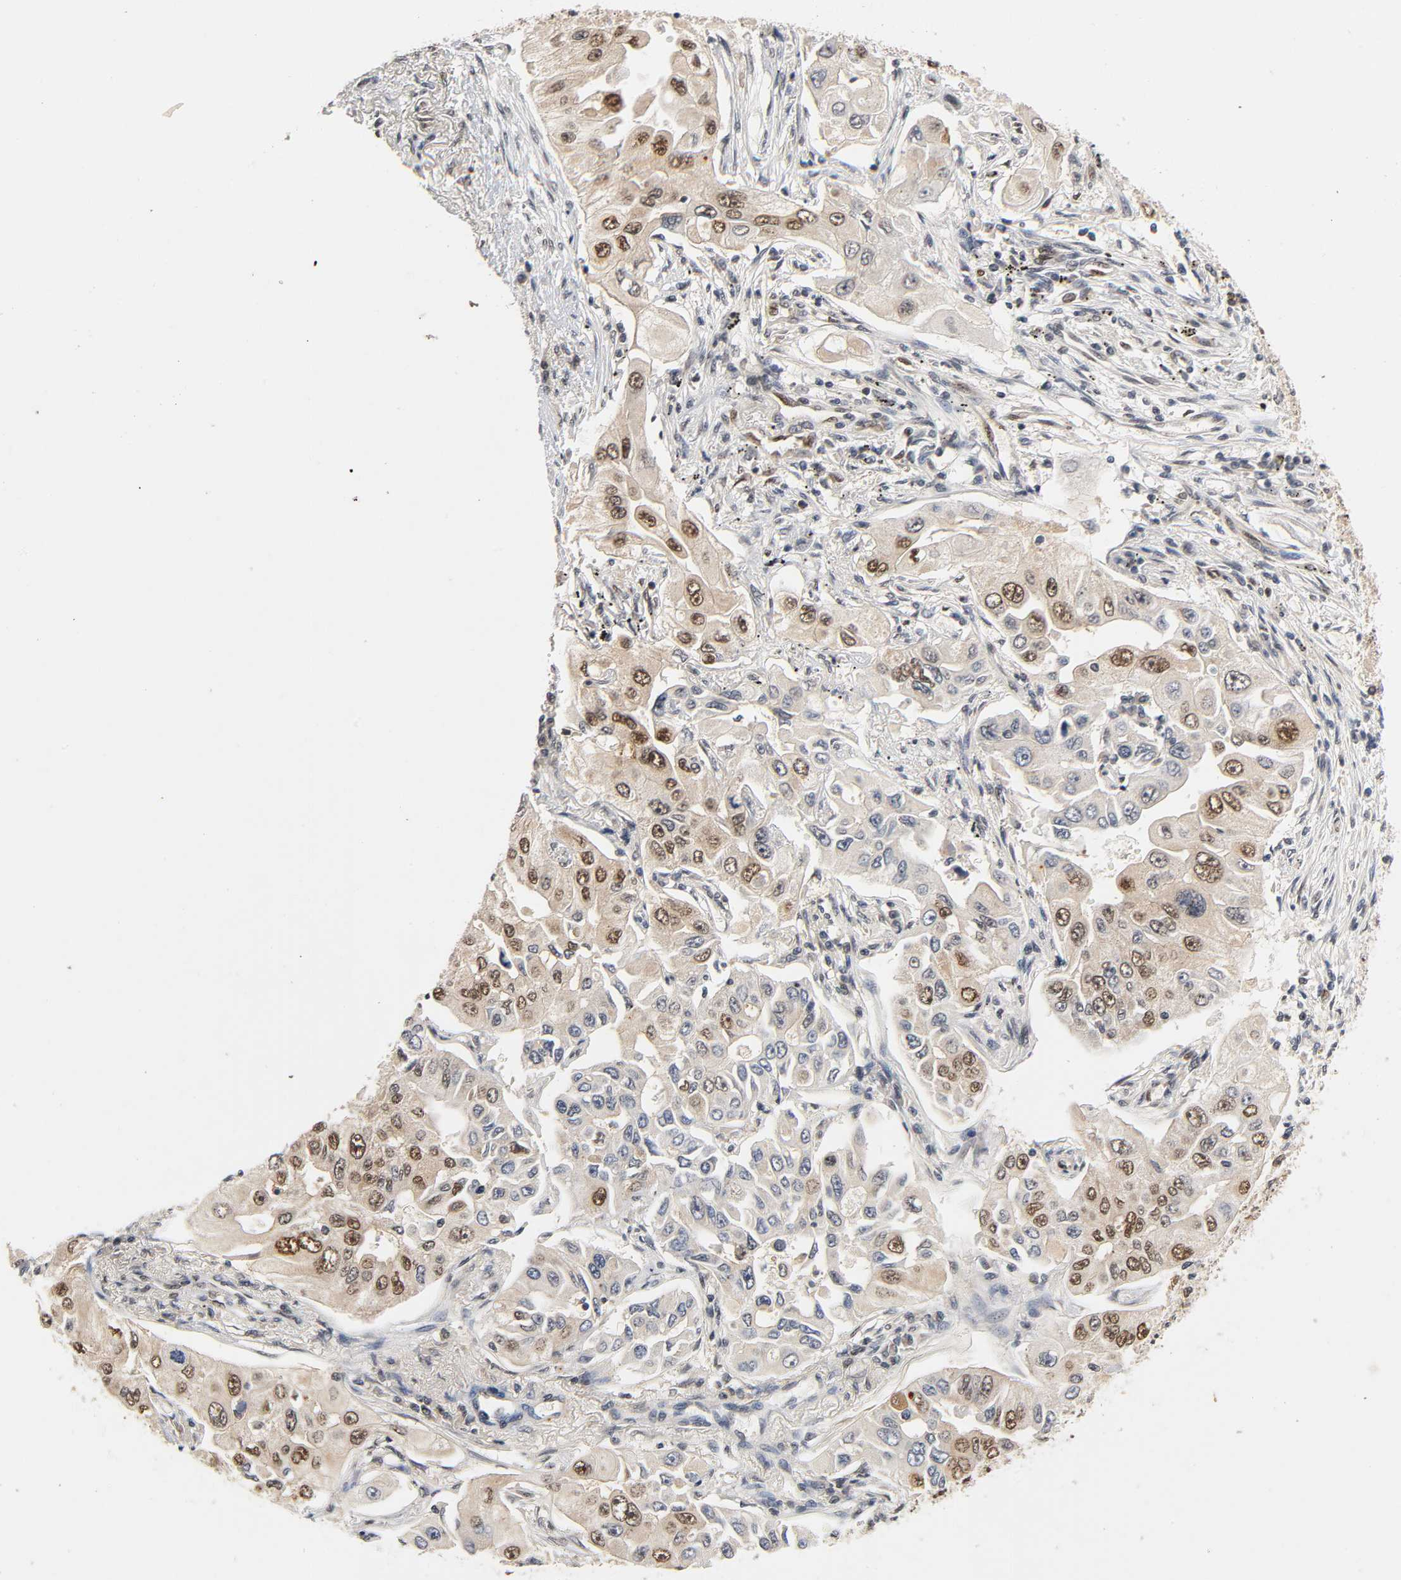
{"staining": {"intensity": "moderate", "quantity": ">75%", "location": "nuclear"}, "tissue": "lung cancer", "cell_type": "Tumor cells", "image_type": "cancer", "snomed": [{"axis": "morphology", "description": "Adenocarcinoma, NOS"}, {"axis": "topography", "description": "Lung"}], "caption": "High-magnification brightfield microscopy of lung cancer (adenocarcinoma) stained with DAB (3,3'-diaminobenzidine) (brown) and counterstained with hematoxylin (blue). tumor cells exhibit moderate nuclear expression is identified in about>75% of cells. Using DAB (3,3'-diaminobenzidine) (brown) and hematoxylin (blue) stains, captured at high magnification using brightfield microscopy.", "gene": "UBC", "patient": {"sex": "male", "age": 84}}